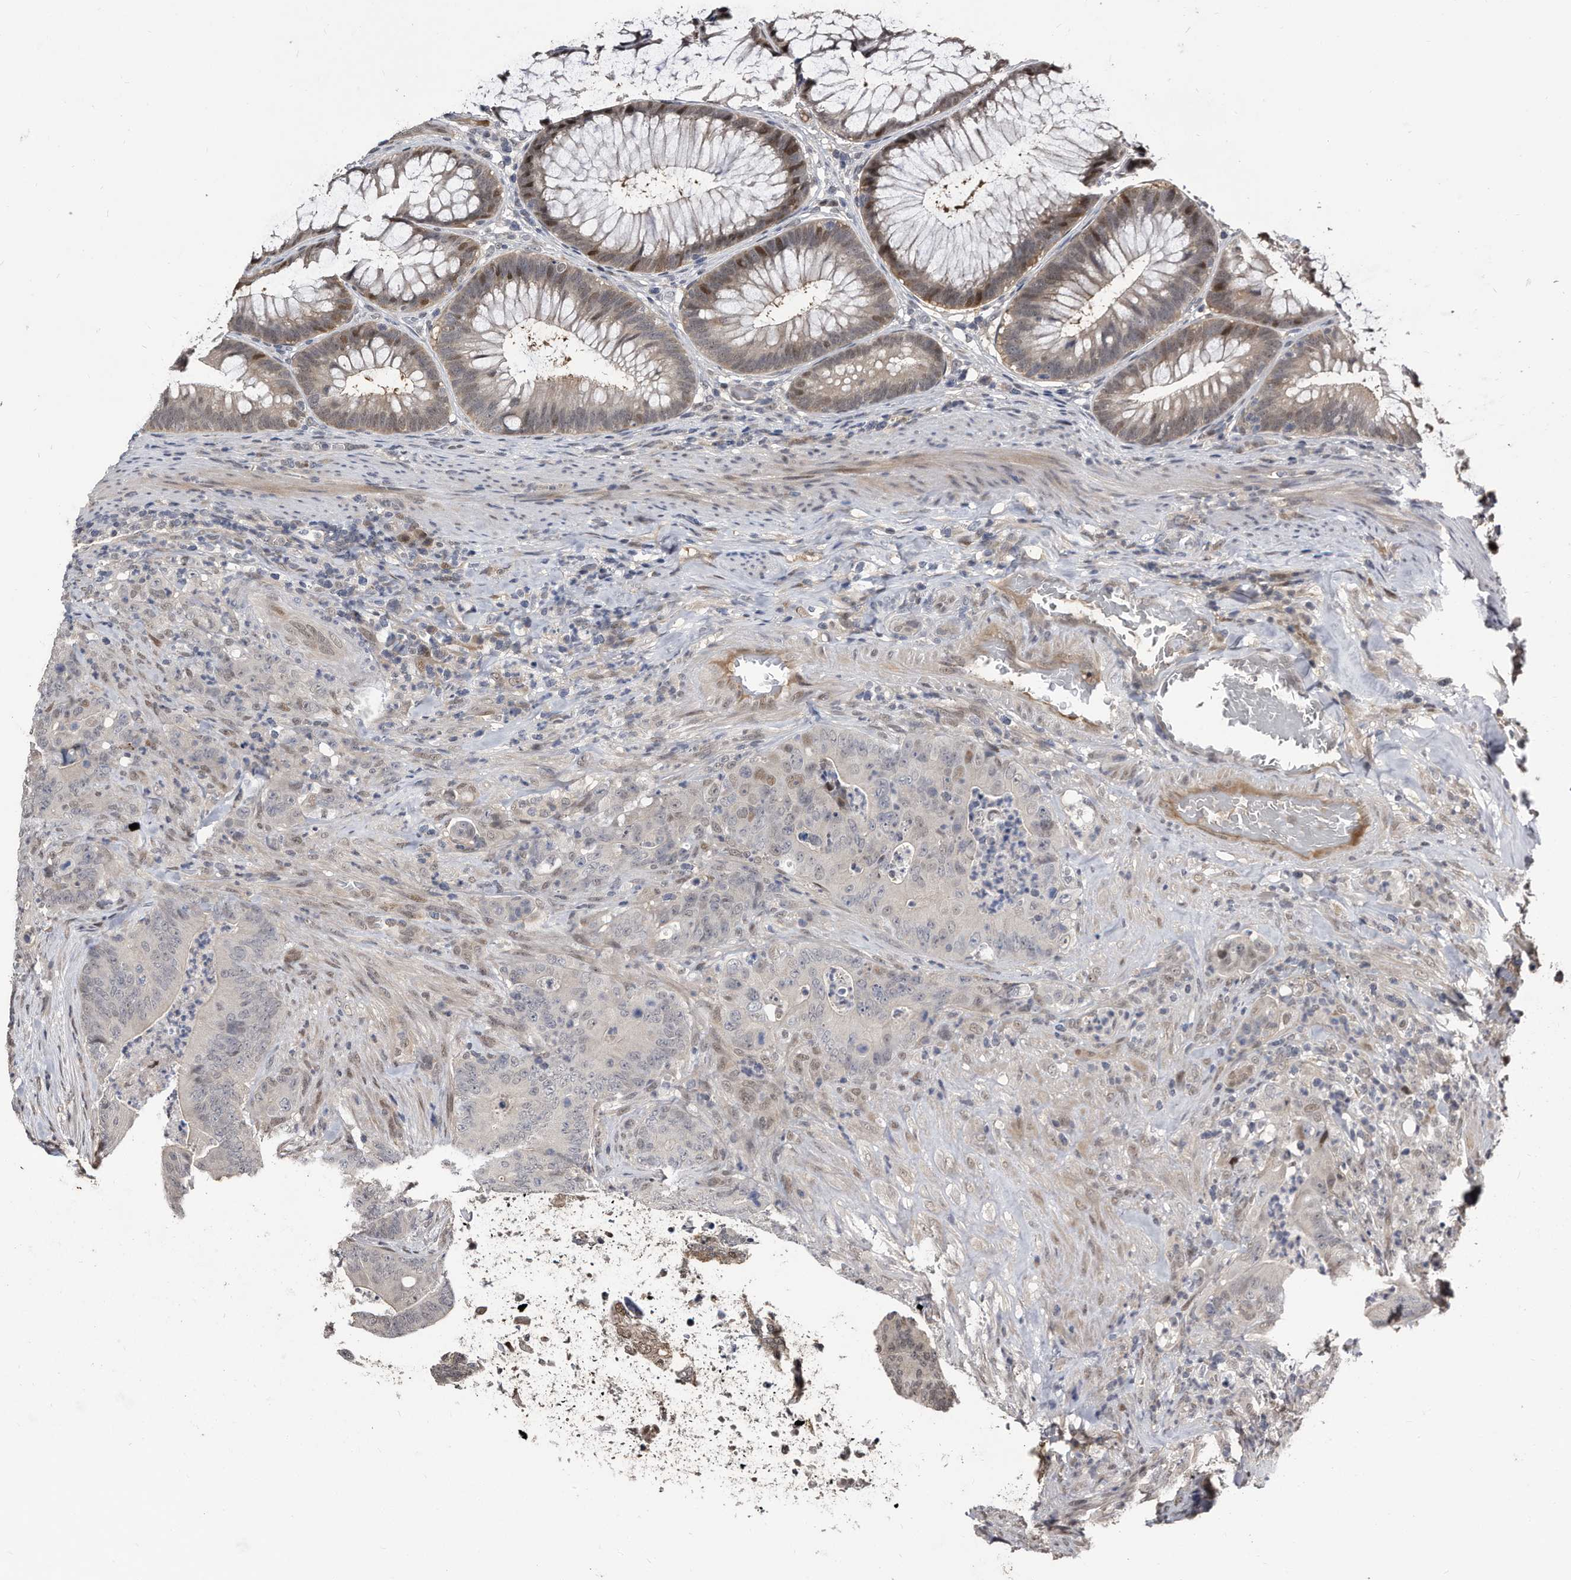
{"staining": {"intensity": "moderate", "quantity": "25%-75%", "location": "nuclear"}, "tissue": "colorectal cancer", "cell_type": "Tumor cells", "image_type": "cancer", "snomed": [{"axis": "morphology", "description": "Normal tissue, NOS"}, {"axis": "topography", "description": "Colon"}], "caption": "Brown immunohistochemical staining in colorectal cancer reveals moderate nuclear expression in about 25%-75% of tumor cells.", "gene": "RAD23B", "patient": {"sex": "female", "age": 82}}